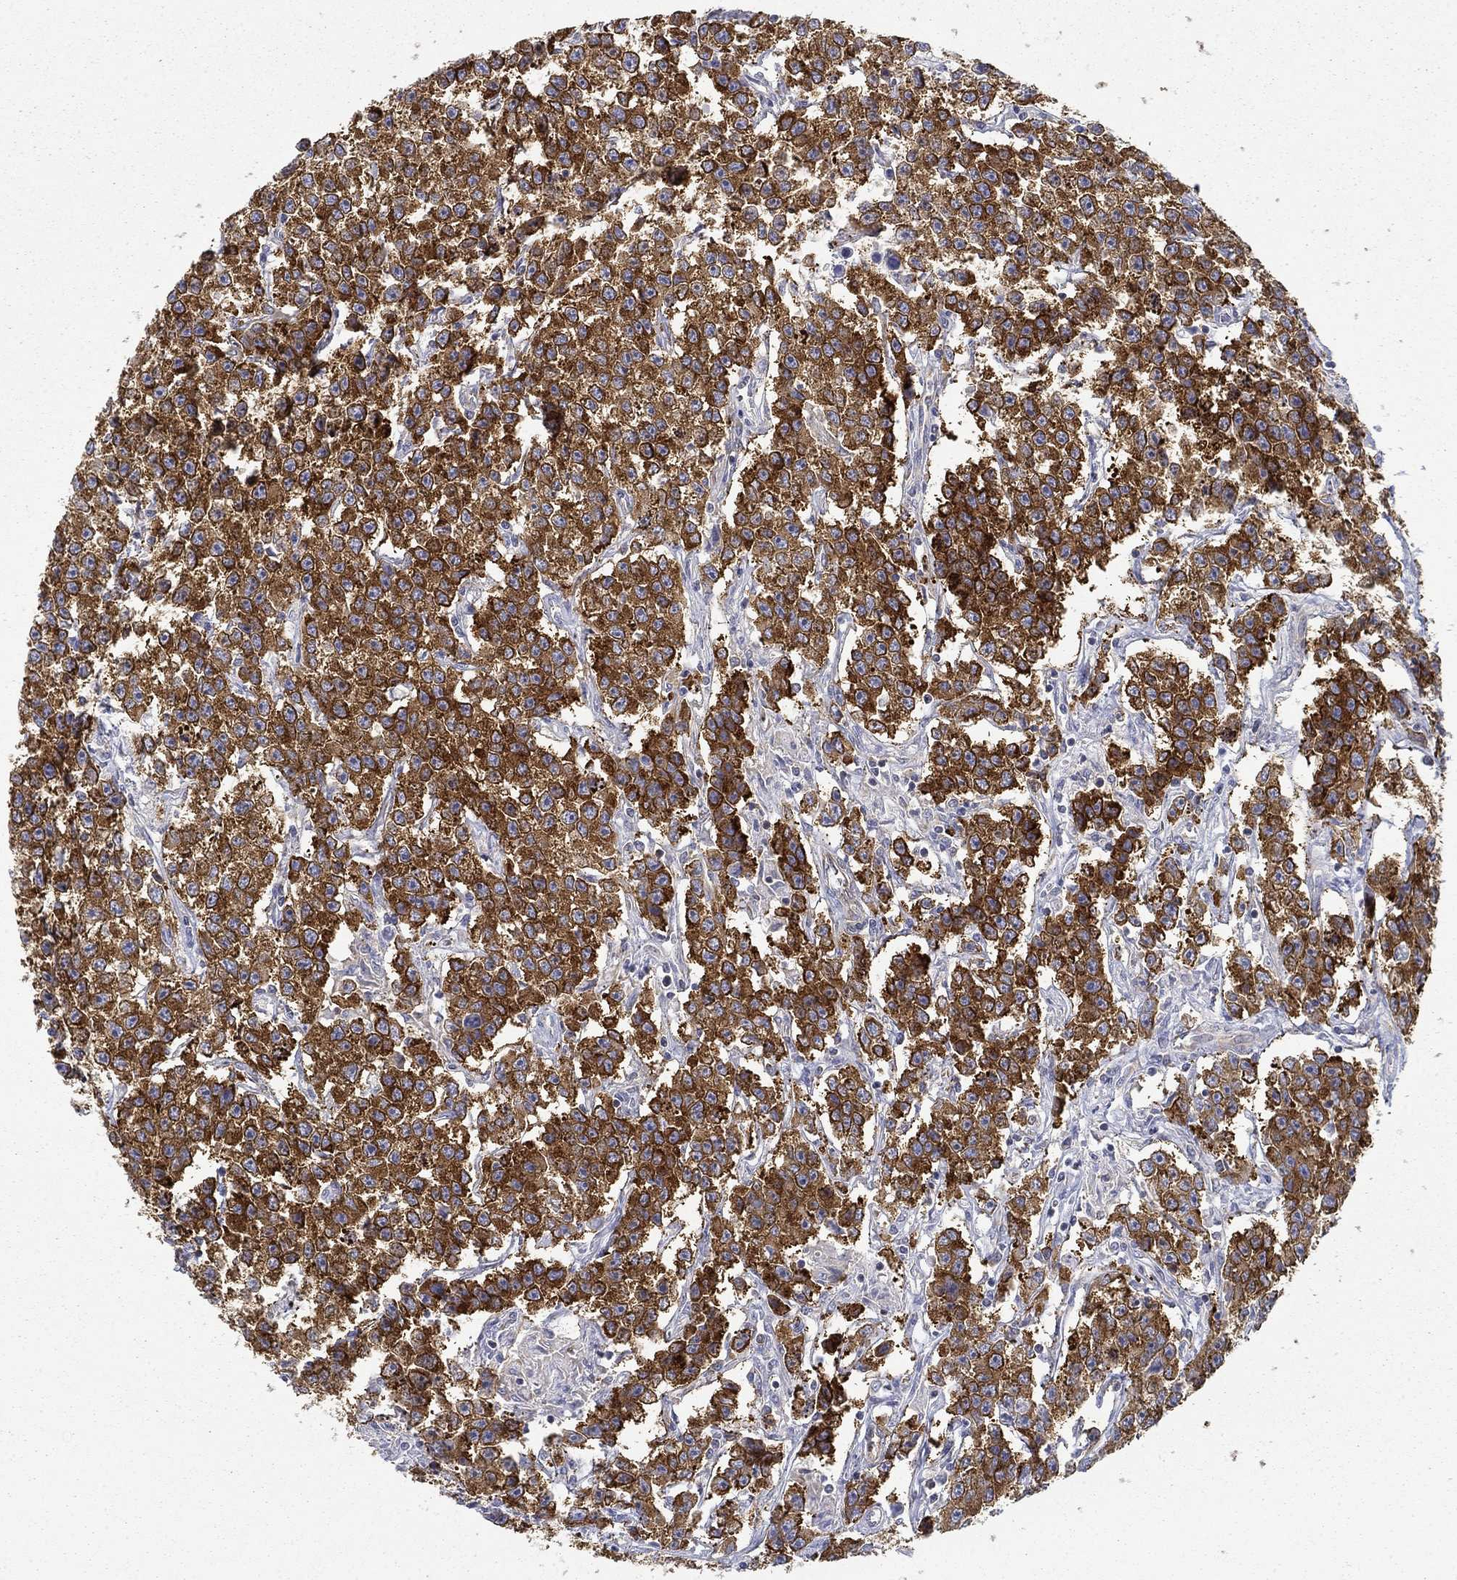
{"staining": {"intensity": "strong", "quantity": ">75%", "location": "cytoplasmic/membranous"}, "tissue": "testis cancer", "cell_type": "Tumor cells", "image_type": "cancer", "snomed": [{"axis": "morphology", "description": "Seminoma, NOS"}, {"axis": "topography", "description": "Testis"}], "caption": "There is high levels of strong cytoplasmic/membranous staining in tumor cells of seminoma (testis), as demonstrated by immunohistochemical staining (brown color).", "gene": "FXR1", "patient": {"sex": "male", "age": 59}}